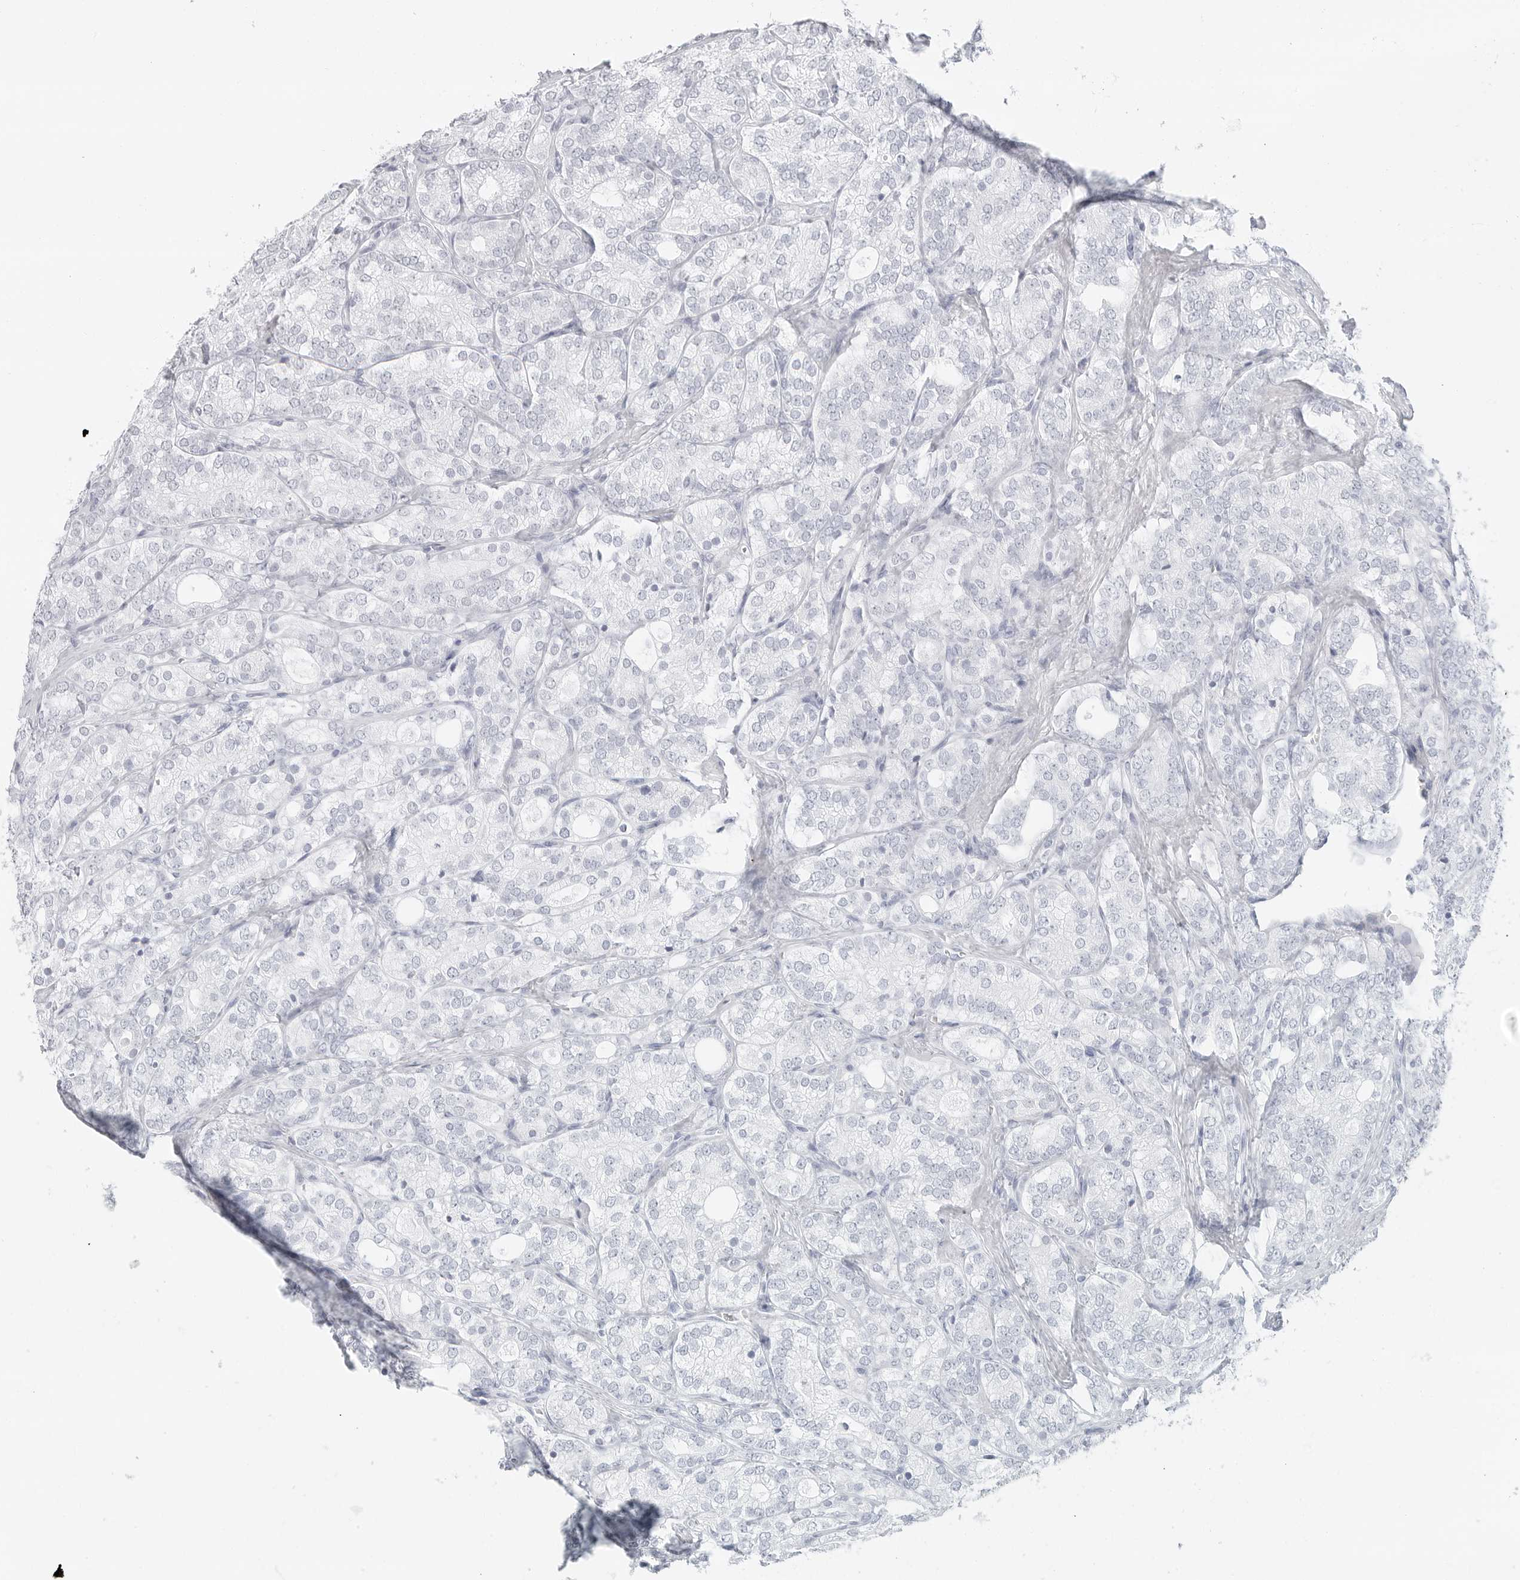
{"staining": {"intensity": "negative", "quantity": "none", "location": "none"}, "tissue": "prostate cancer", "cell_type": "Tumor cells", "image_type": "cancer", "snomed": [{"axis": "morphology", "description": "Adenocarcinoma, High grade"}, {"axis": "topography", "description": "Prostate"}], "caption": "Immunohistochemistry photomicrograph of human prostate adenocarcinoma (high-grade) stained for a protein (brown), which demonstrates no positivity in tumor cells.", "gene": "METAP1", "patient": {"sex": "male", "age": 57}}